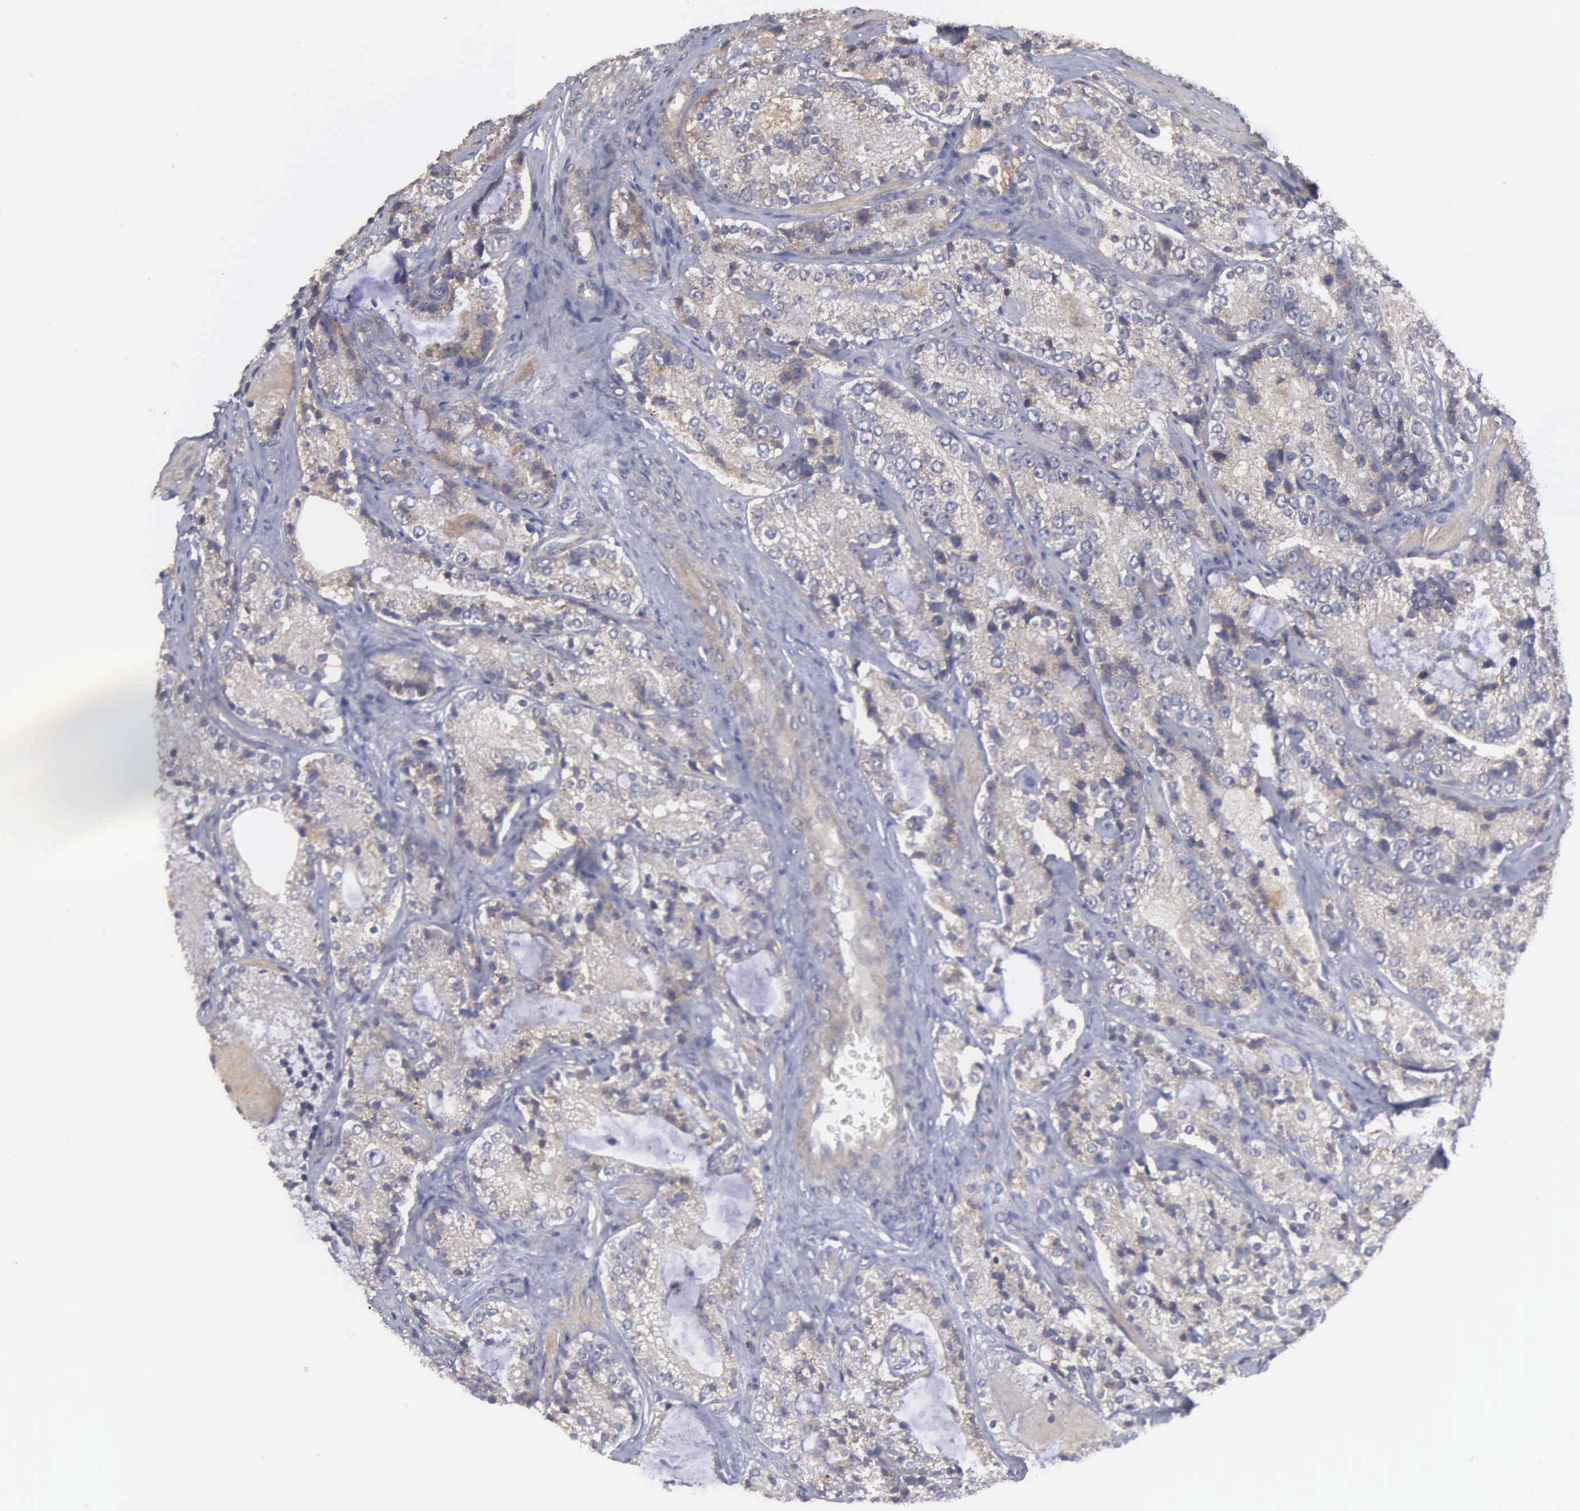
{"staining": {"intensity": "weak", "quantity": ">75%", "location": "cytoplasmic/membranous"}, "tissue": "prostate cancer", "cell_type": "Tumor cells", "image_type": "cancer", "snomed": [{"axis": "morphology", "description": "Adenocarcinoma, High grade"}, {"axis": "topography", "description": "Prostate"}], "caption": "High-grade adenocarcinoma (prostate) stained for a protein displays weak cytoplasmic/membranous positivity in tumor cells.", "gene": "RTL10", "patient": {"sex": "male", "age": 63}}